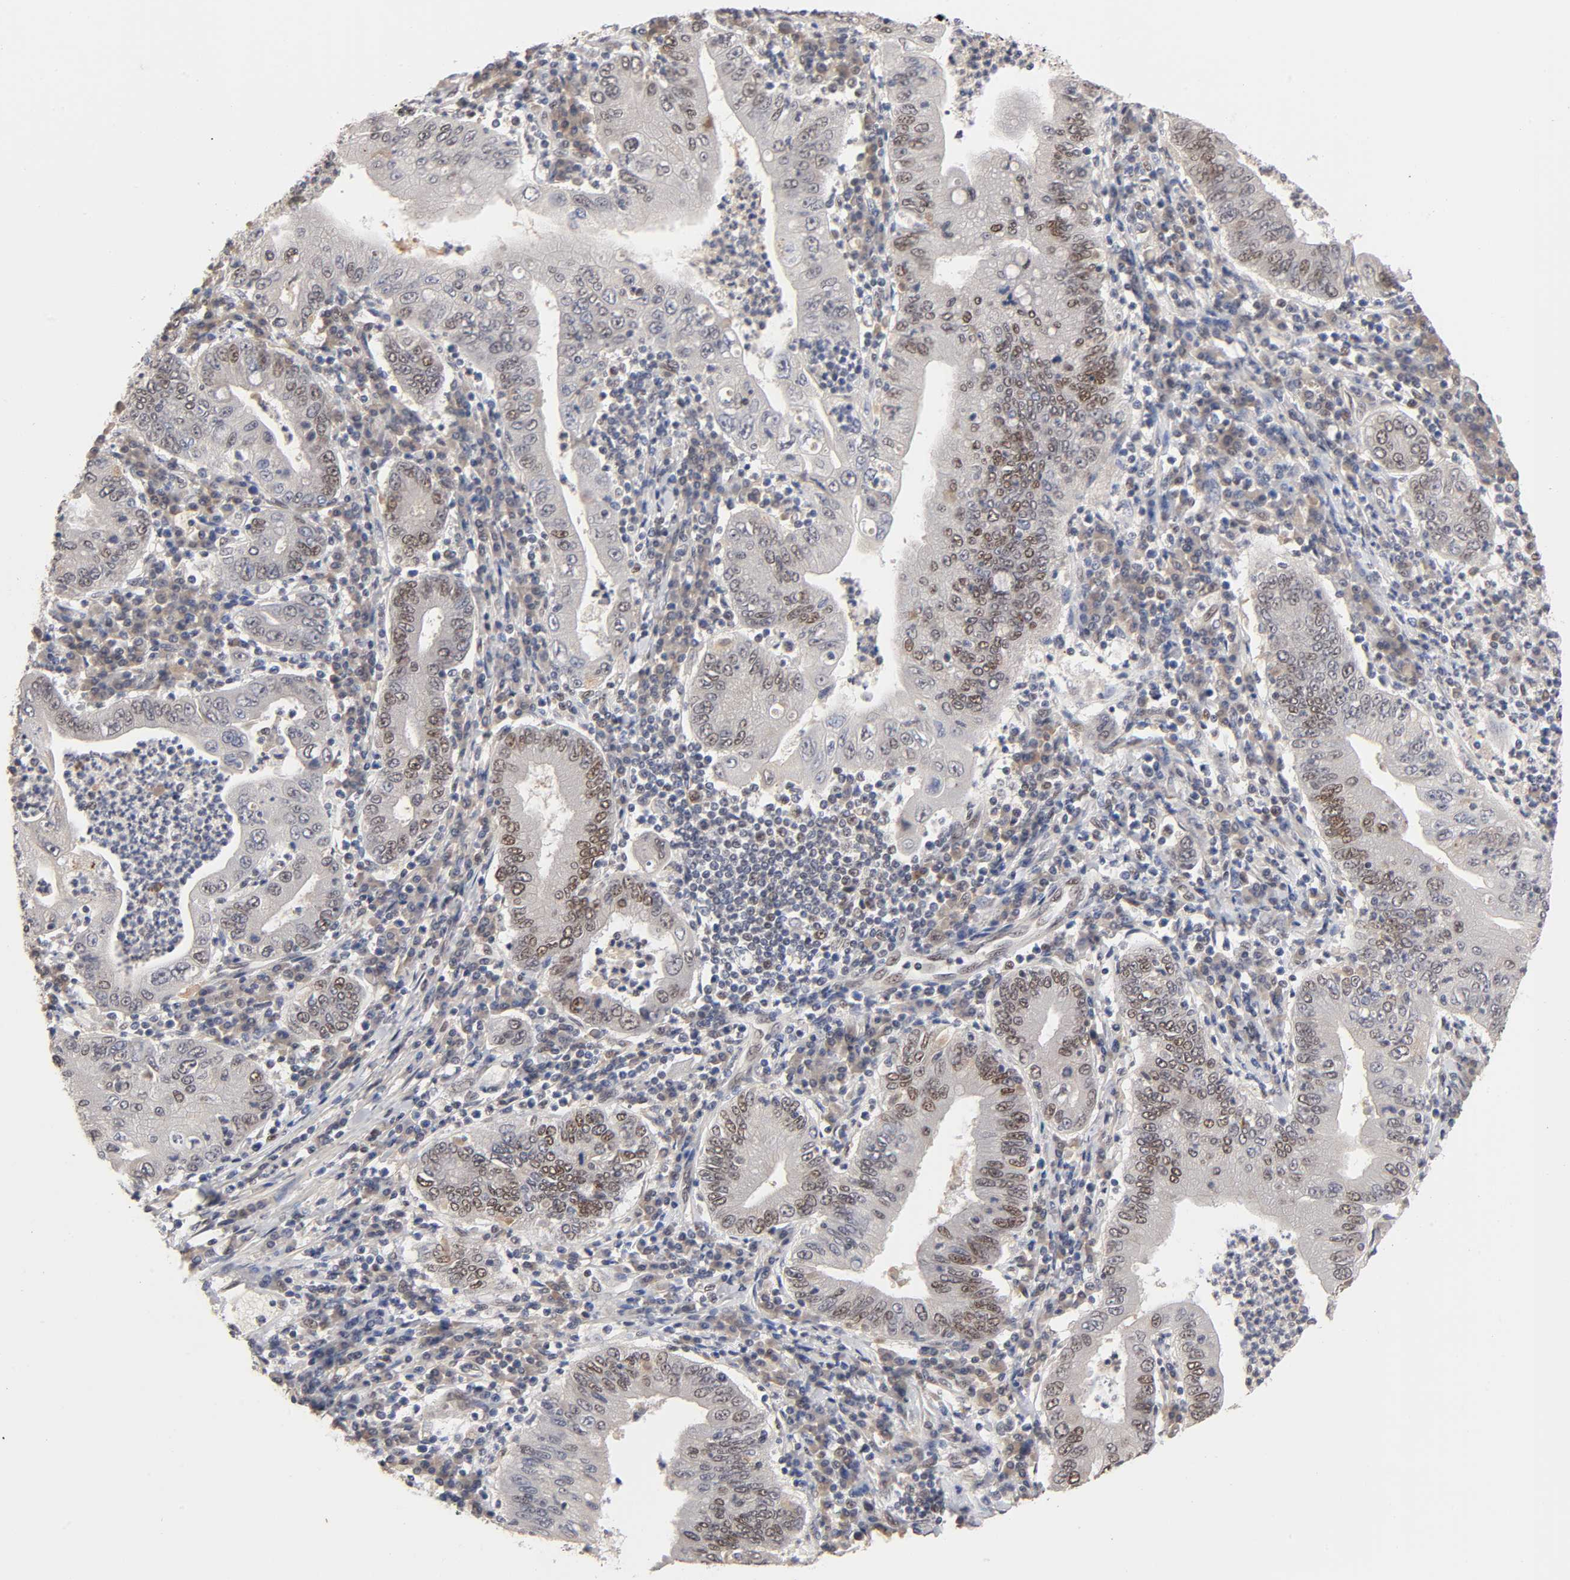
{"staining": {"intensity": "moderate", "quantity": "25%-75%", "location": "nuclear"}, "tissue": "stomach cancer", "cell_type": "Tumor cells", "image_type": "cancer", "snomed": [{"axis": "morphology", "description": "Normal tissue, NOS"}, {"axis": "morphology", "description": "Adenocarcinoma, NOS"}, {"axis": "topography", "description": "Esophagus"}, {"axis": "topography", "description": "Stomach, upper"}, {"axis": "topography", "description": "Peripheral nerve tissue"}], "caption": "Adenocarcinoma (stomach) stained for a protein demonstrates moderate nuclear positivity in tumor cells.", "gene": "EP300", "patient": {"sex": "male", "age": 62}}